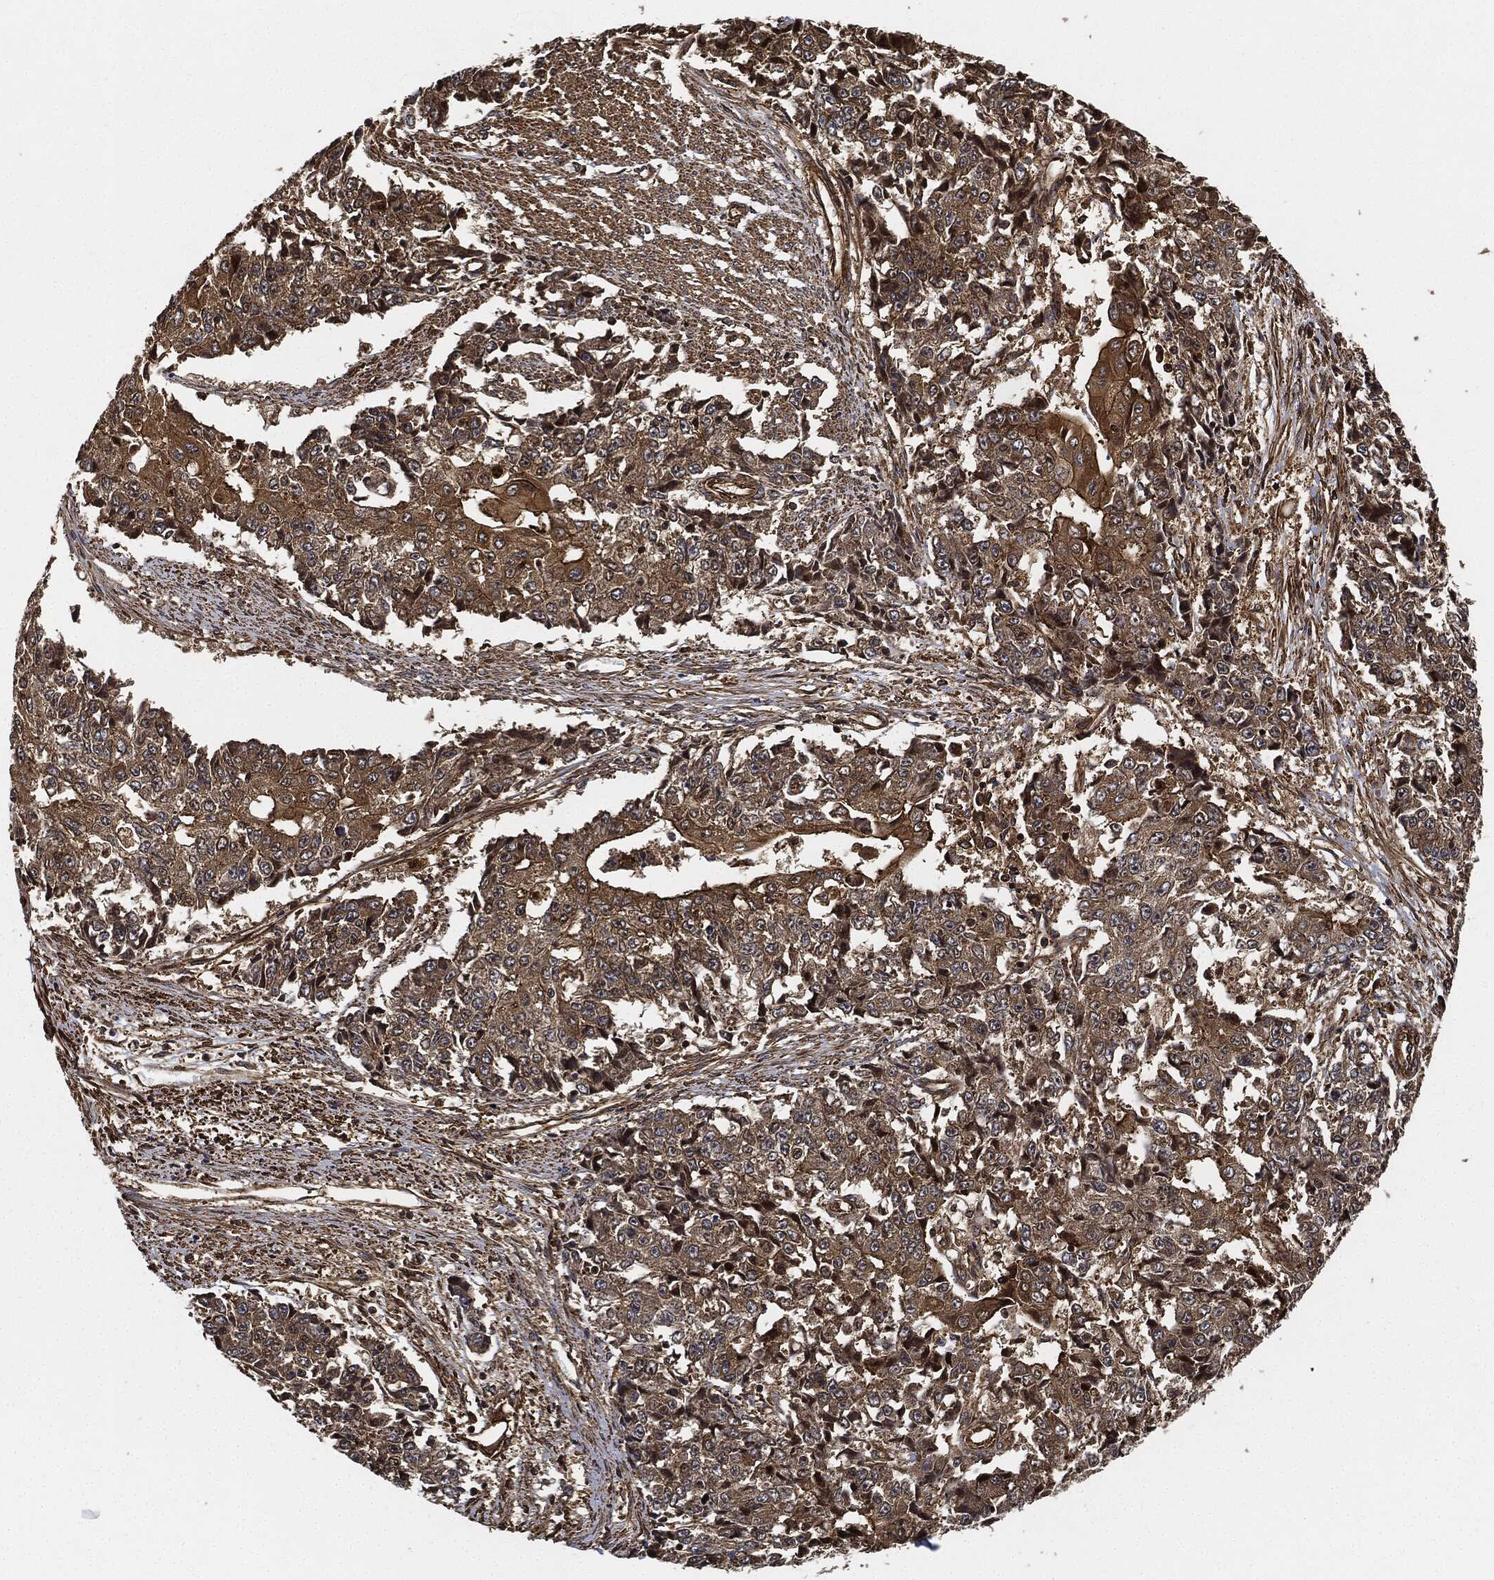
{"staining": {"intensity": "moderate", "quantity": ">75%", "location": "cytoplasmic/membranous"}, "tissue": "ovarian cancer", "cell_type": "Tumor cells", "image_type": "cancer", "snomed": [{"axis": "morphology", "description": "Carcinoma, endometroid"}, {"axis": "topography", "description": "Ovary"}], "caption": "This is an image of IHC staining of ovarian cancer (endometroid carcinoma), which shows moderate expression in the cytoplasmic/membranous of tumor cells.", "gene": "CEP290", "patient": {"sex": "female", "age": 42}}